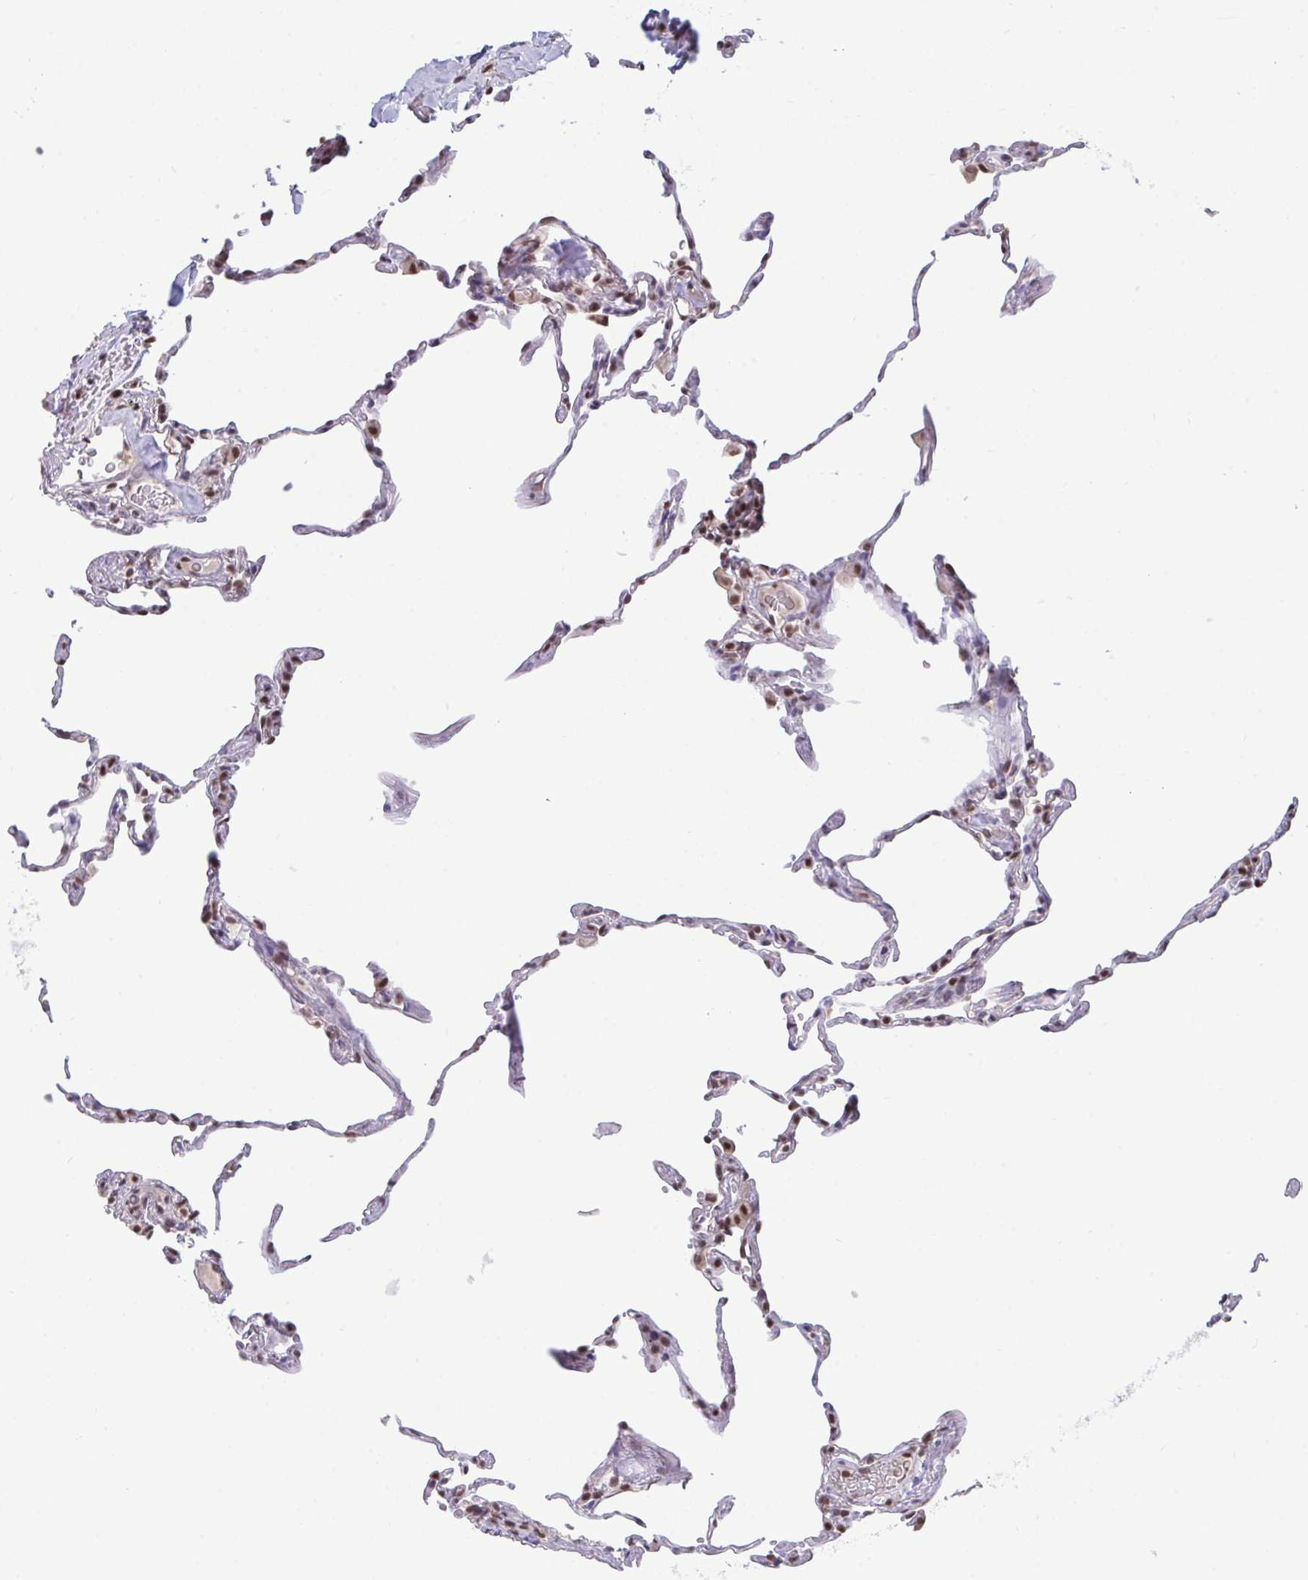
{"staining": {"intensity": "moderate", "quantity": "25%-75%", "location": "nuclear"}, "tissue": "lung", "cell_type": "Alveolar cells", "image_type": "normal", "snomed": [{"axis": "morphology", "description": "Normal tissue, NOS"}, {"axis": "topography", "description": "Lung"}], "caption": "The photomicrograph reveals a brown stain indicating the presence of a protein in the nuclear of alveolar cells in lung. Using DAB (brown) and hematoxylin (blue) stains, captured at high magnification using brightfield microscopy.", "gene": "PUF60", "patient": {"sex": "female", "age": 57}}